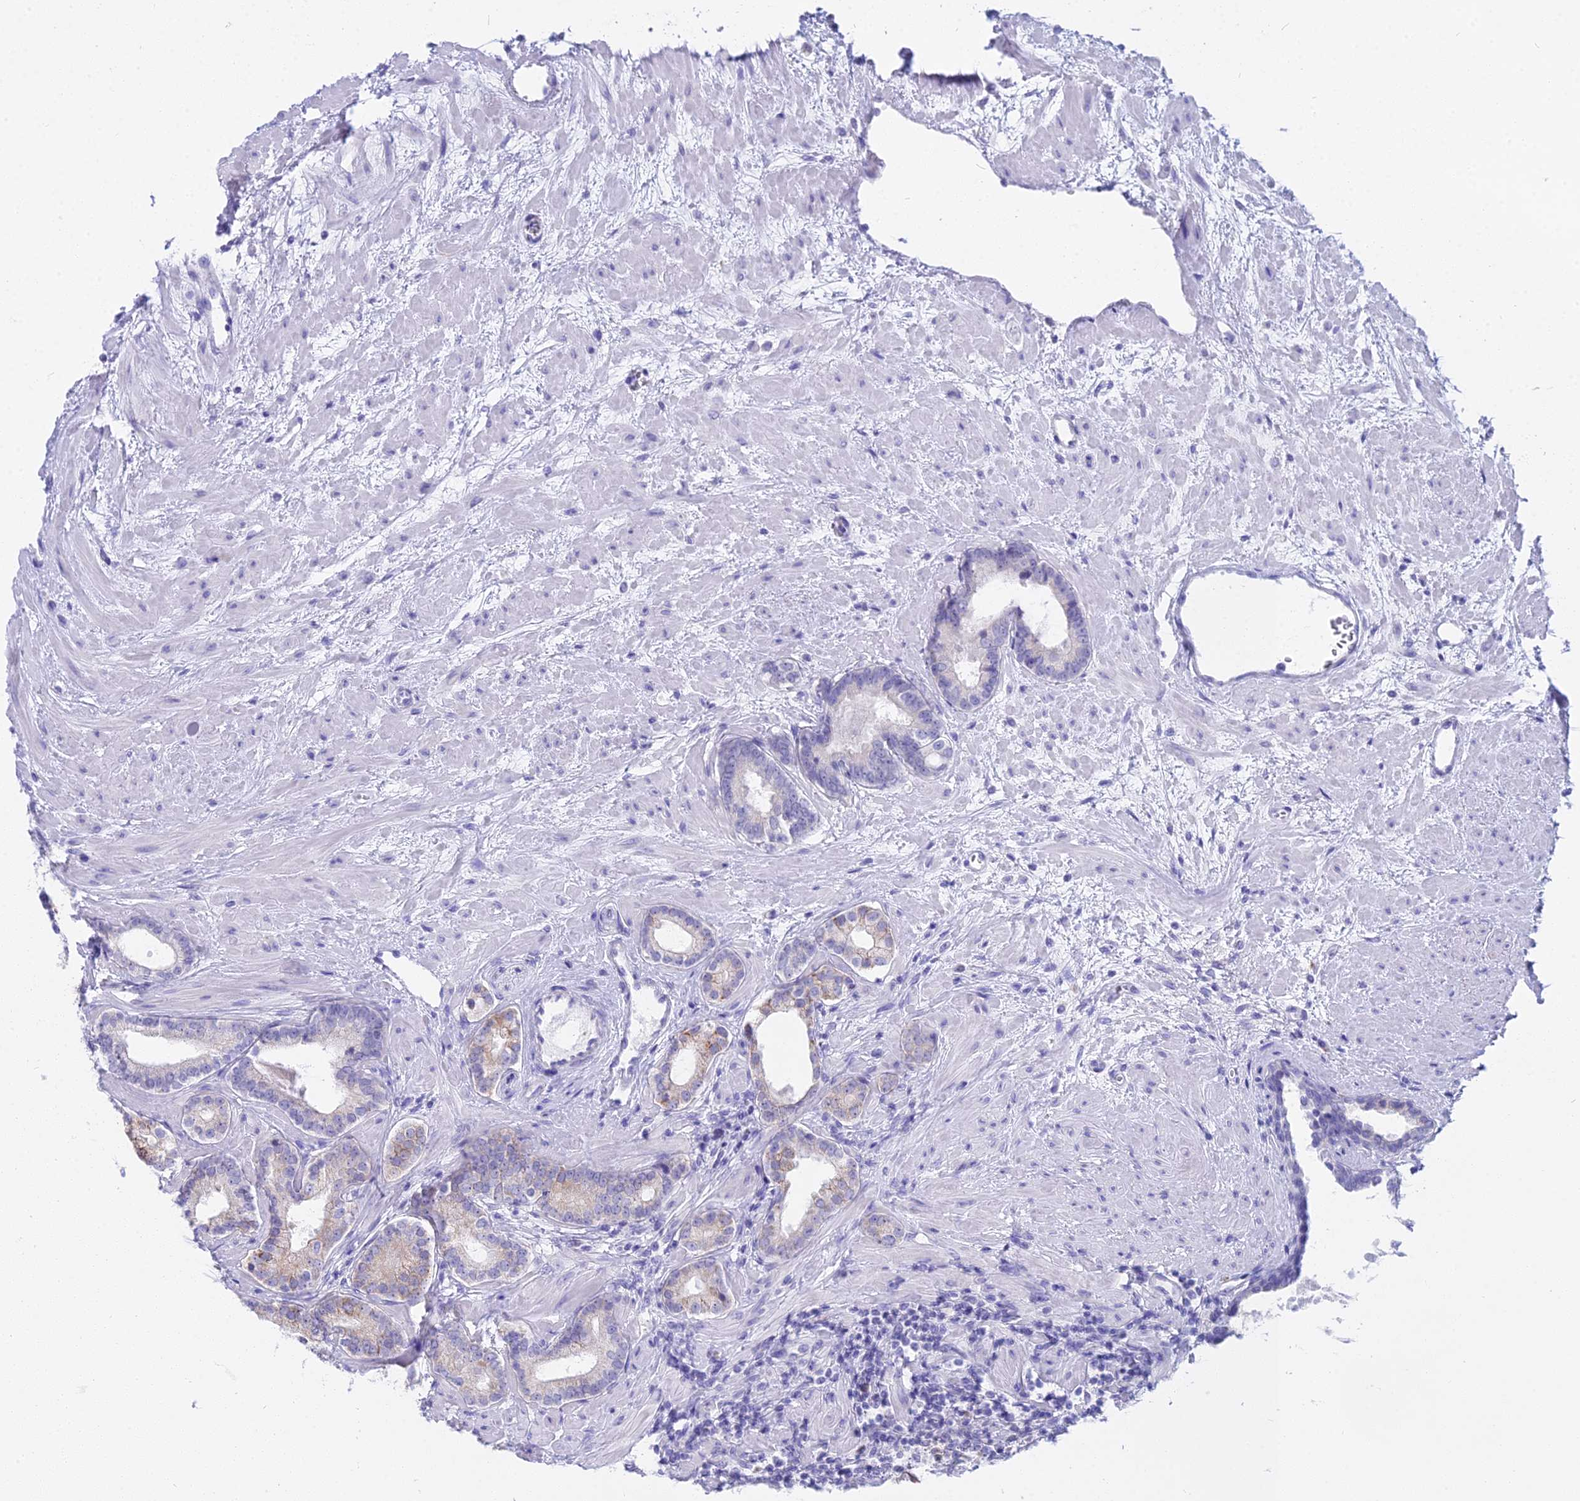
{"staining": {"intensity": "weak", "quantity": "<25%", "location": "cytoplasmic/membranous"}, "tissue": "prostate cancer", "cell_type": "Tumor cells", "image_type": "cancer", "snomed": [{"axis": "morphology", "description": "Adenocarcinoma, High grade"}, {"axis": "topography", "description": "Prostate"}], "caption": "Protein analysis of prostate cancer displays no significant expression in tumor cells.", "gene": "CGB2", "patient": {"sex": "male", "age": 64}}